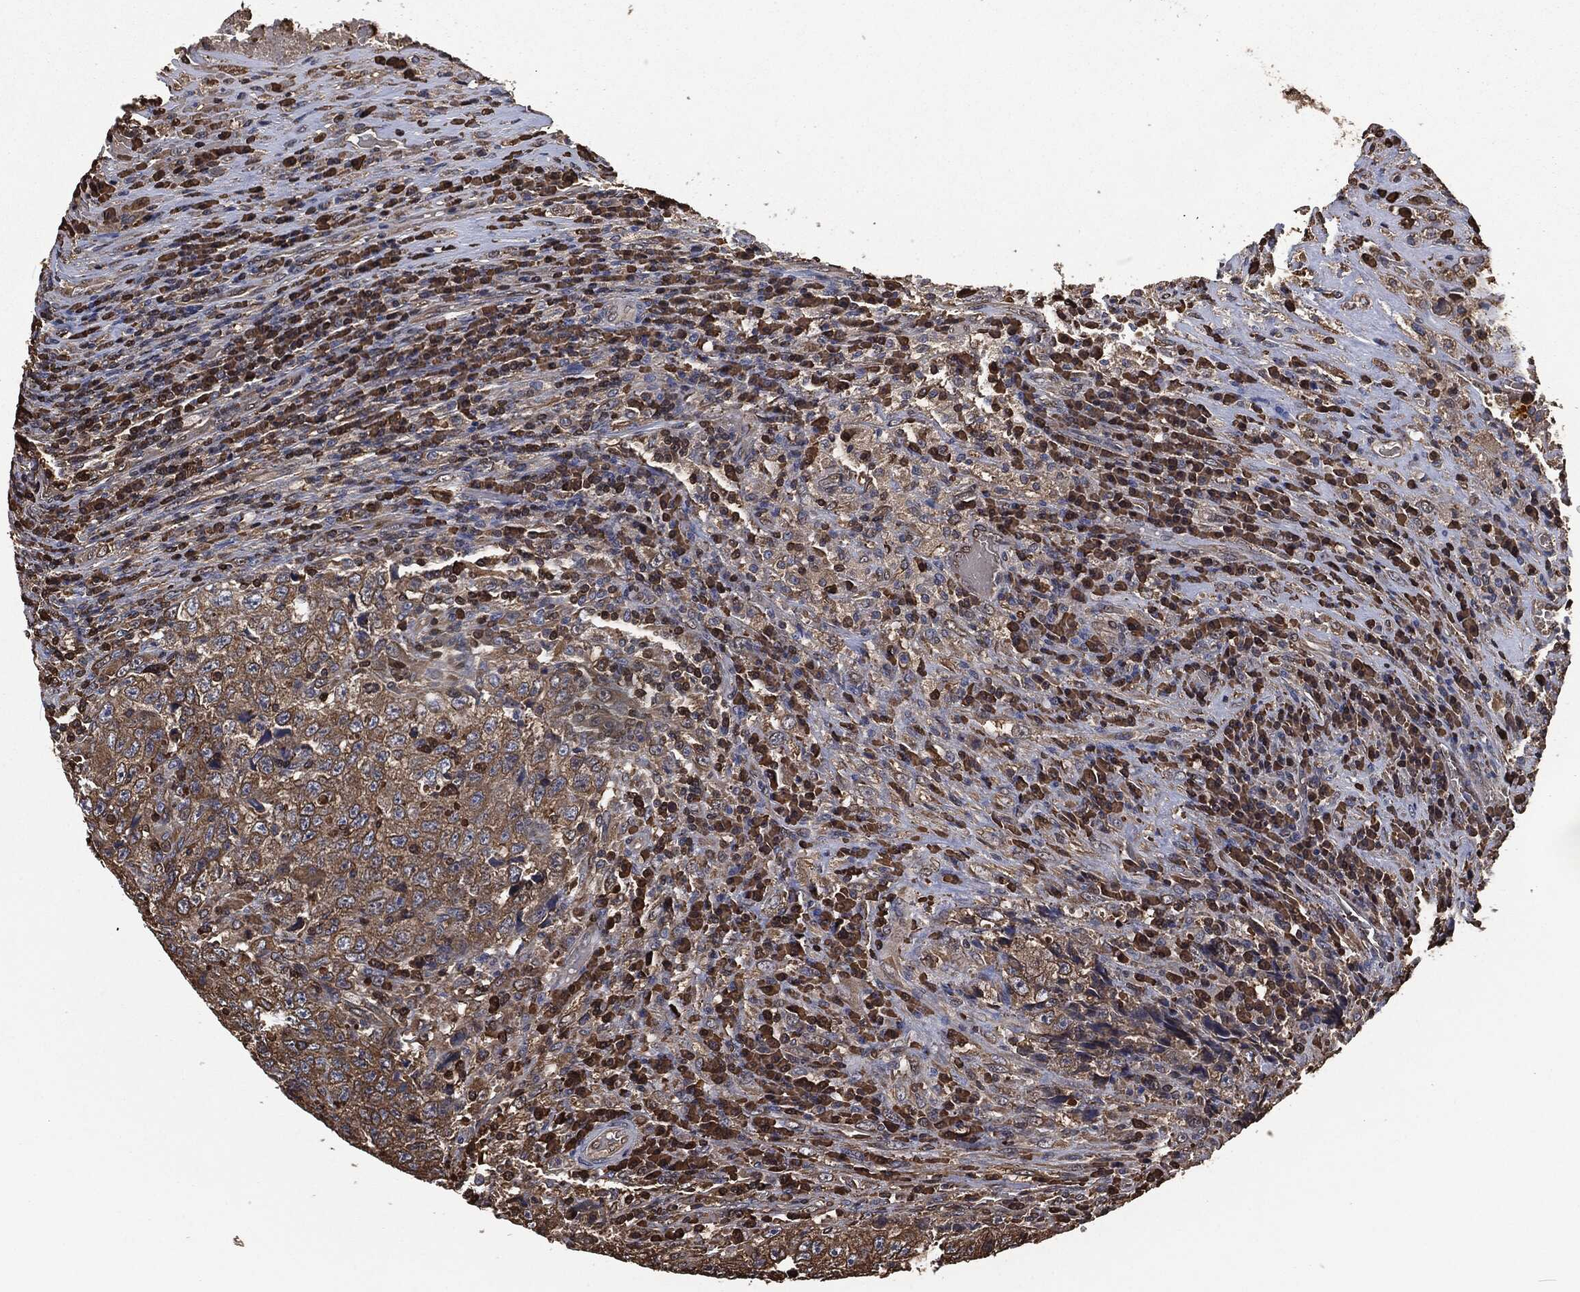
{"staining": {"intensity": "moderate", "quantity": ">75%", "location": "cytoplasmic/membranous"}, "tissue": "testis cancer", "cell_type": "Tumor cells", "image_type": "cancer", "snomed": [{"axis": "morphology", "description": "Necrosis, NOS"}, {"axis": "morphology", "description": "Carcinoma, Embryonal, NOS"}, {"axis": "topography", "description": "Testis"}], "caption": "Tumor cells display moderate cytoplasmic/membranous staining in approximately >75% of cells in testis embryonal carcinoma. (brown staining indicates protein expression, while blue staining denotes nuclei).", "gene": "PRDX4", "patient": {"sex": "male", "age": 19}}